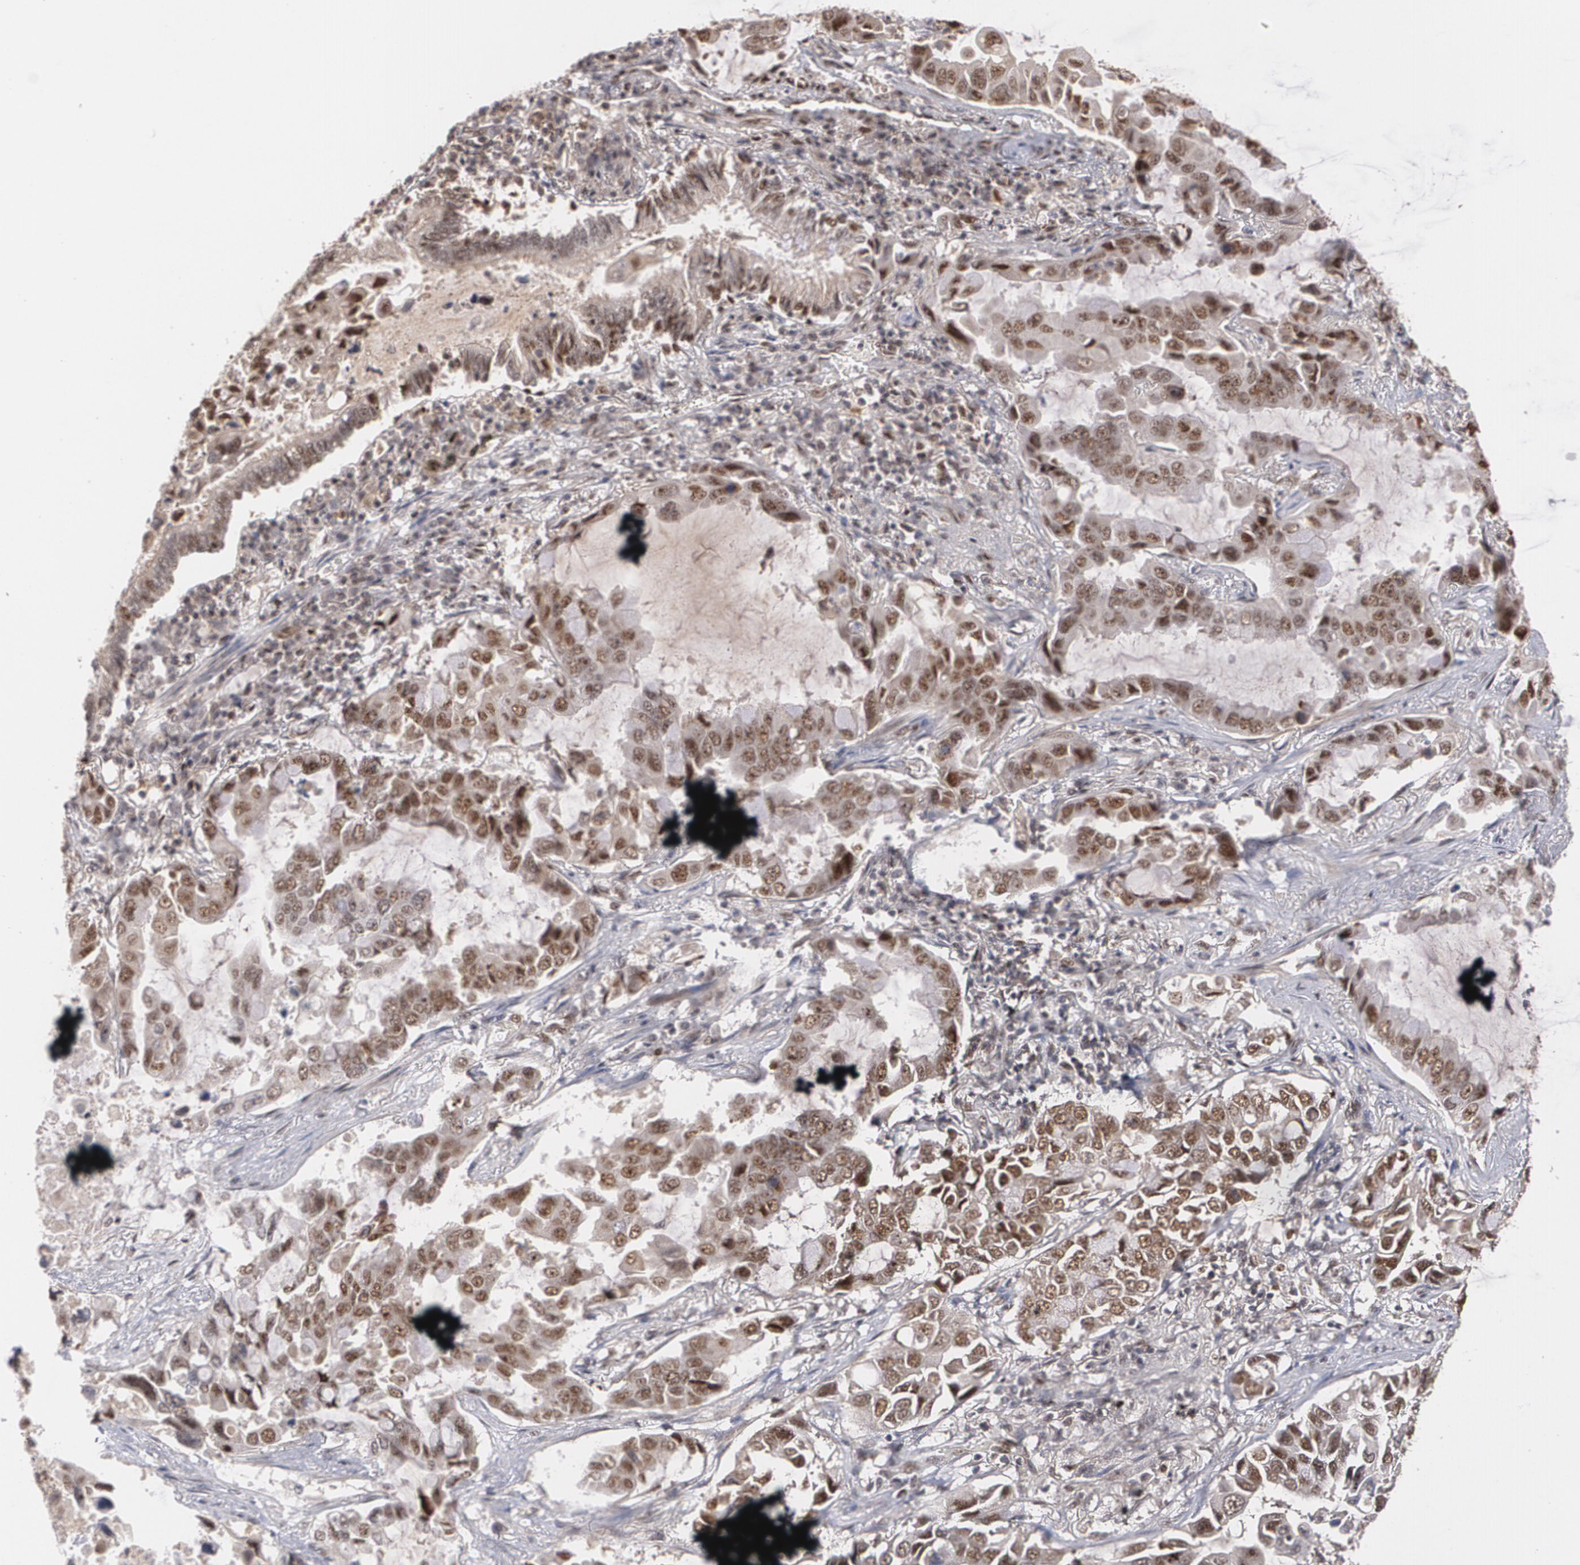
{"staining": {"intensity": "moderate", "quantity": ">75%", "location": "nuclear"}, "tissue": "lung cancer", "cell_type": "Tumor cells", "image_type": "cancer", "snomed": [{"axis": "morphology", "description": "Adenocarcinoma, NOS"}, {"axis": "topography", "description": "Lung"}], "caption": "Lung cancer stained with immunohistochemistry demonstrates moderate nuclear positivity in approximately >75% of tumor cells.", "gene": "ZNF234", "patient": {"sex": "male", "age": 64}}